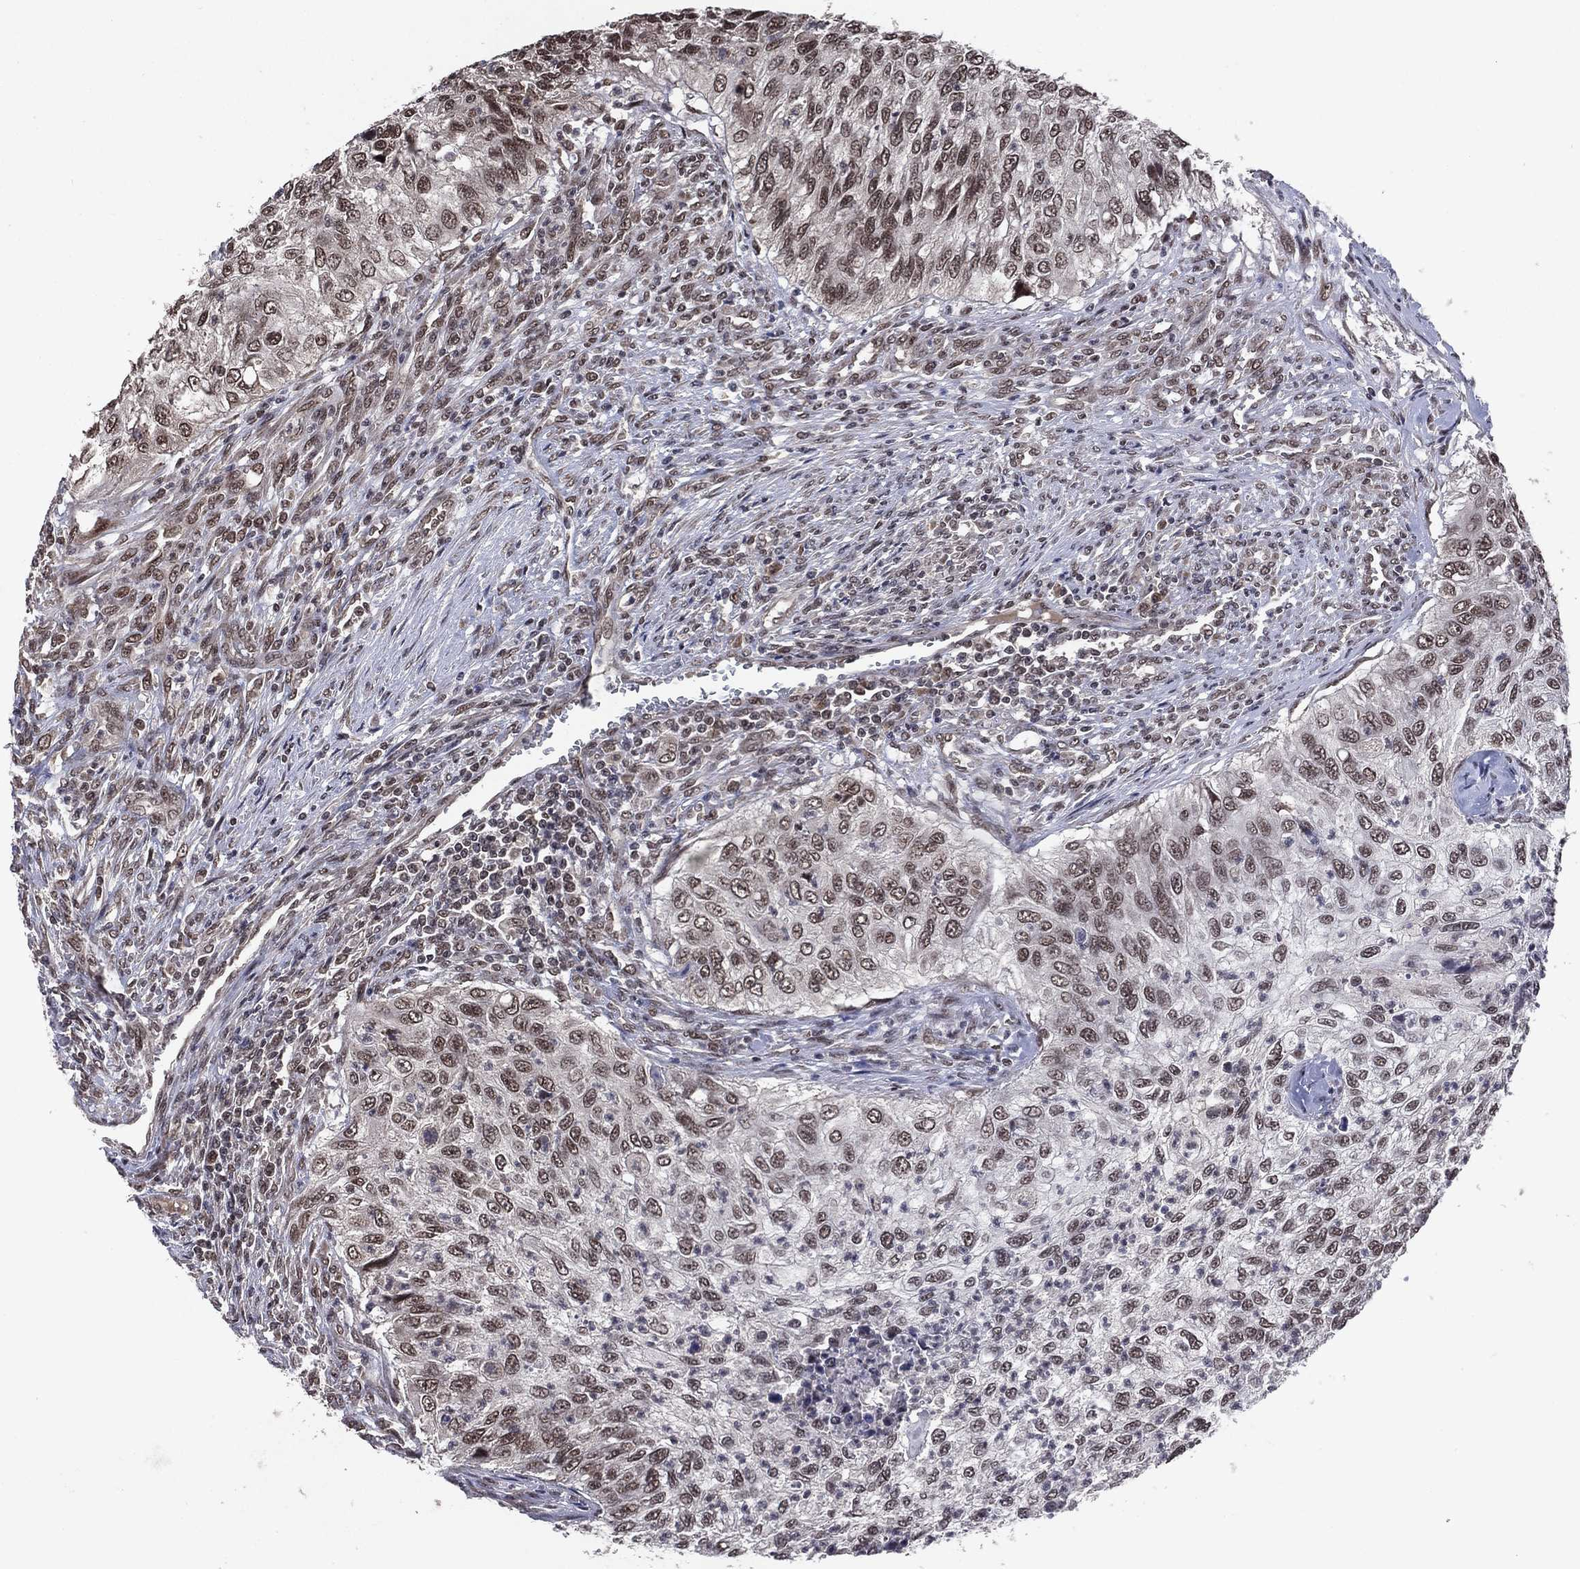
{"staining": {"intensity": "moderate", "quantity": "25%-75%", "location": "nuclear"}, "tissue": "urothelial cancer", "cell_type": "Tumor cells", "image_type": "cancer", "snomed": [{"axis": "morphology", "description": "Urothelial carcinoma, High grade"}, {"axis": "topography", "description": "Urinary bladder"}], "caption": "This histopathology image displays immunohistochemistry (IHC) staining of high-grade urothelial carcinoma, with medium moderate nuclear staining in approximately 25%-75% of tumor cells.", "gene": "DMAP1", "patient": {"sex": "female", "age": 60}}